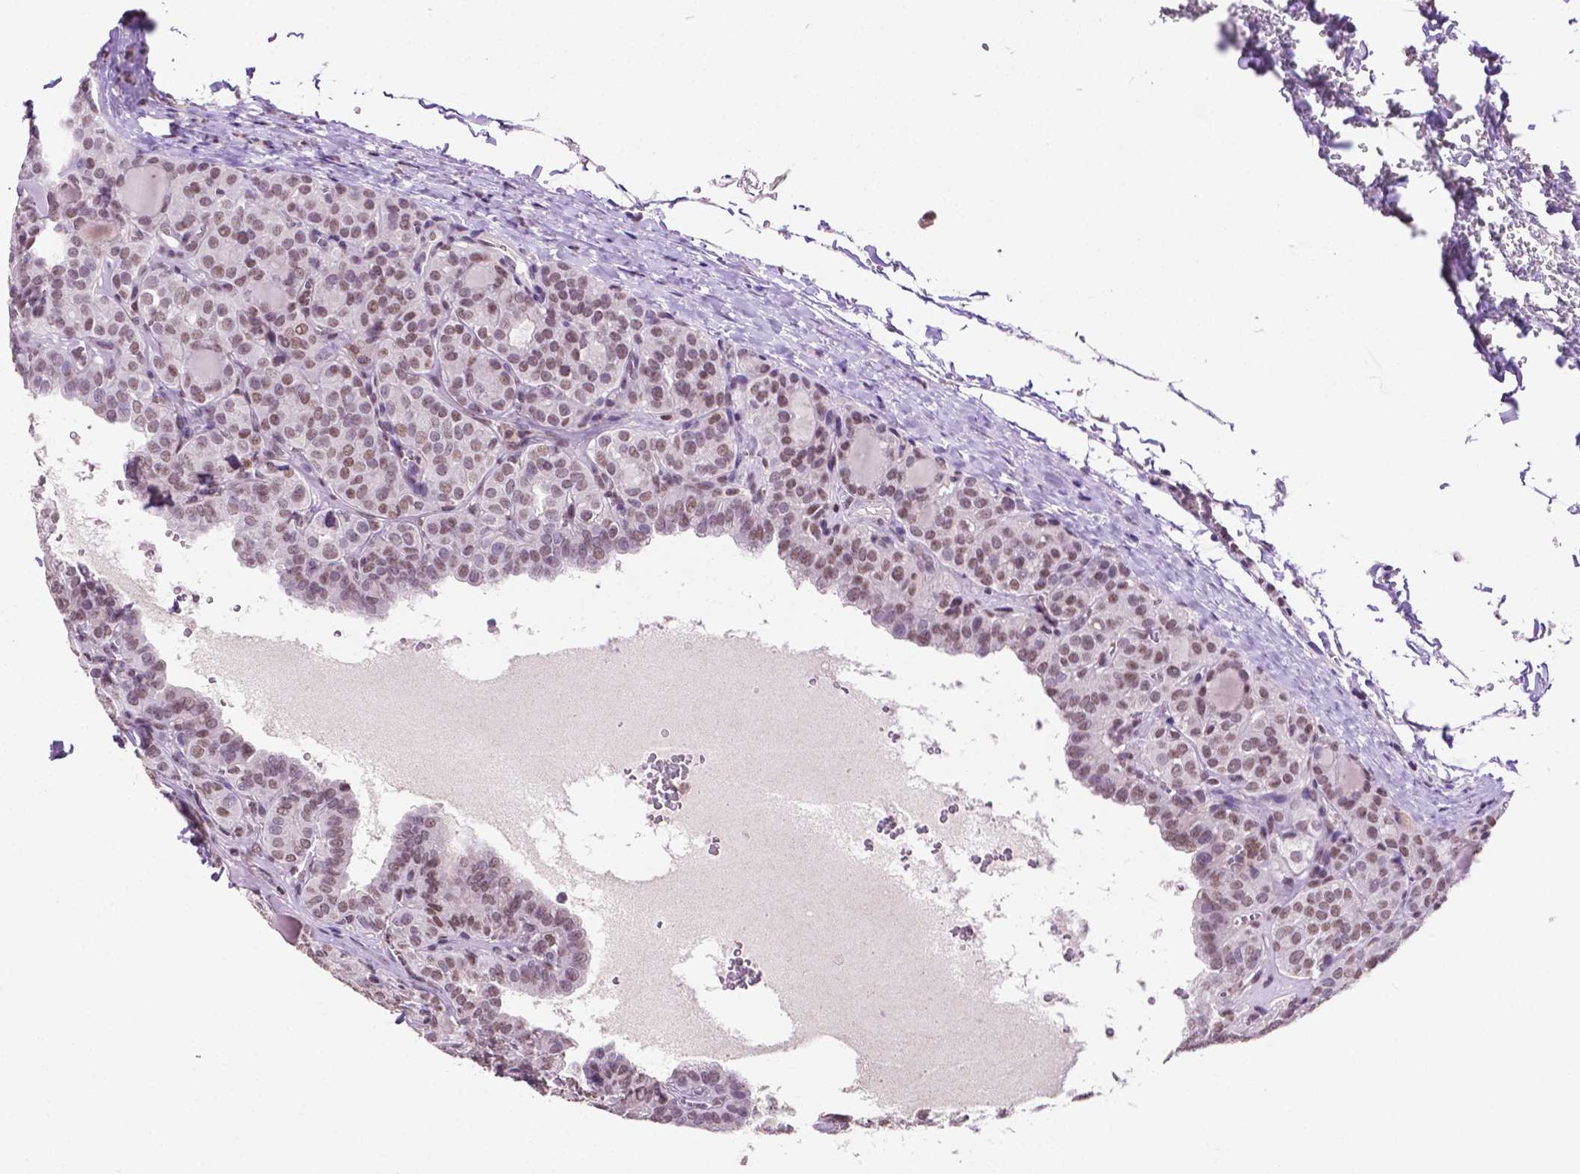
{"staining": {"intensity": "moderate", "quantity": "25%-75%", "location": "nuclear"}, "tissue": "thyroid cancer", "cell_type": "Tumor cells", "image_type": "cancer", "snomed": [{"axis": "morphology", "description": "Papillary adenocarcinoma, NOS"}, {"axis": "topography", "description": "Thyroid gland"}], "caption": "Immunohistochemical staining of human thyroid papillary adenocarcinoma demonstrates medium levels of moderate nuclear positivity in approximately 25%-75% of tumor cells.", "gene": "PTPN6", "patient": {"sex": "female", "age": 41}}